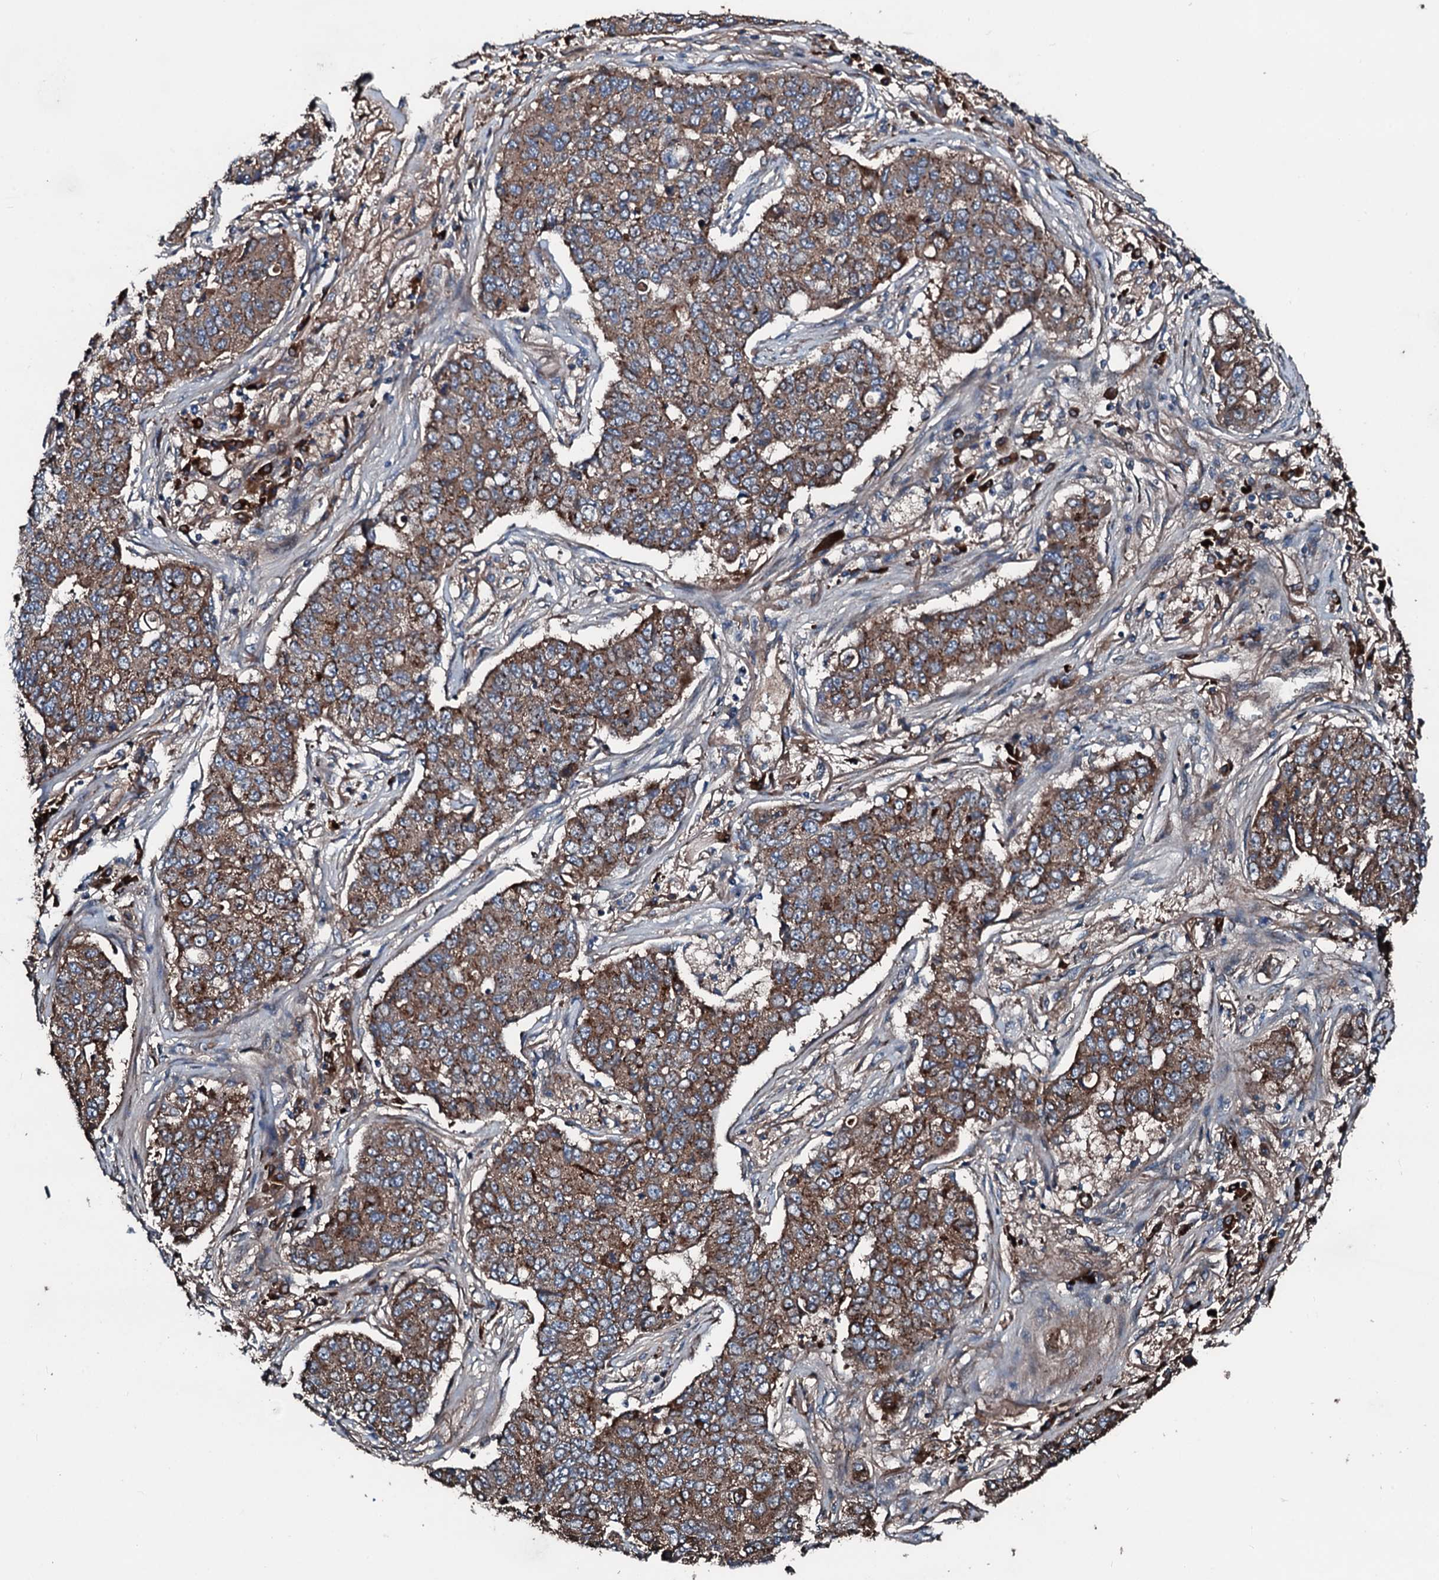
{"staining": {"intensity": "moderate", "quantity": ">75%", "location": "cytoplasmic/membranous"}, "tissue": "lung cancer", "cell_type": "Tumor cells", "image_type": "cancer", "snomed": [{"axis": "morphology", "description": "Squamous cell carcinoma, NOS"}, {"axis": "topography", "description": "Lung"}], "caption": "This micrograph shows squamous cell carcinoma (lung) stained with immunohistochemistry (IHC) to label a protein in brown. The cytoplasmic/membranous of tumor cells show moderate positivity for the protein. Nuclei are counter-stained blue.", "gene": "AARS1", "patient": {"sex": "male", "age": 74}}